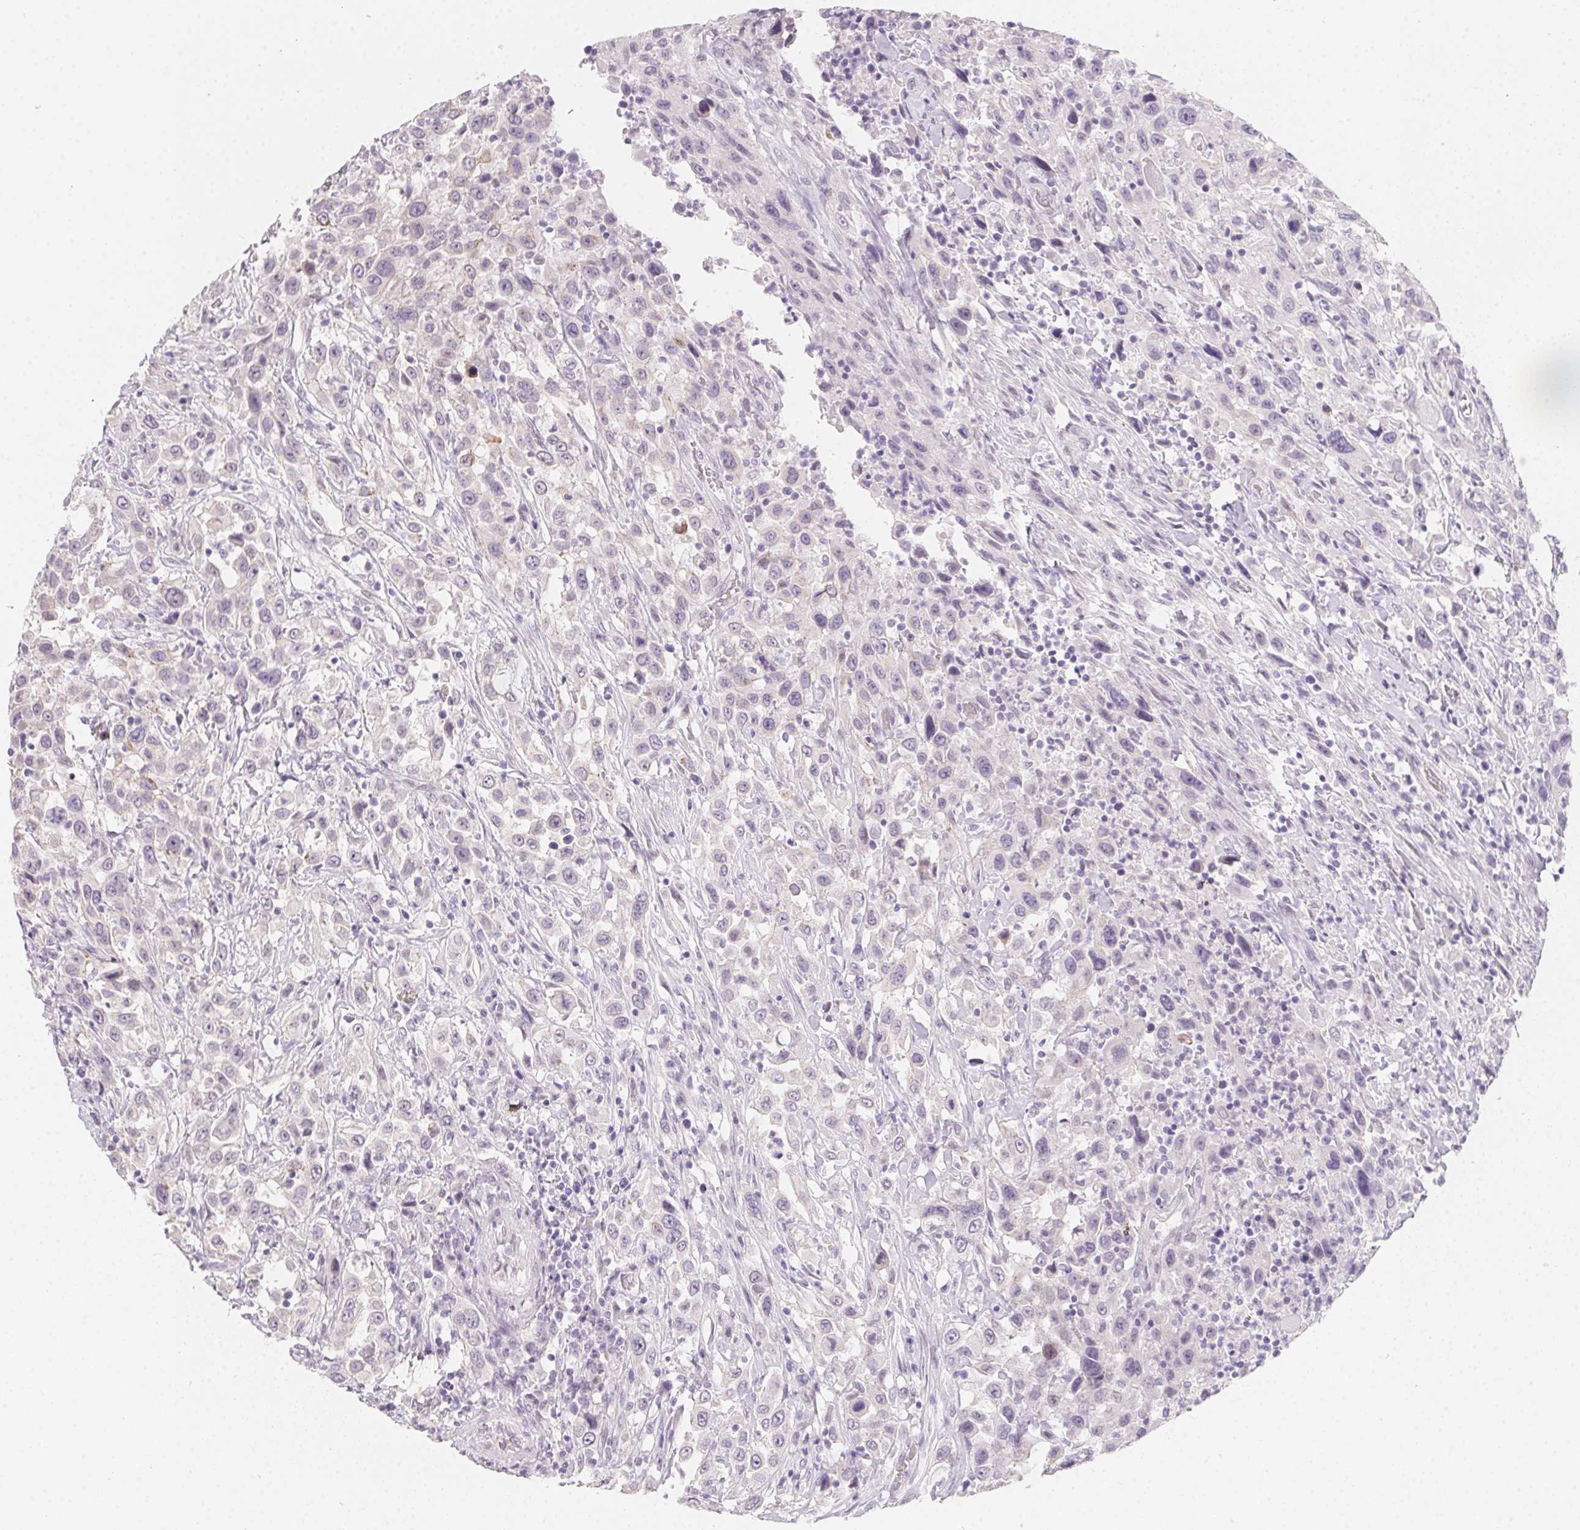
{"staining": {"intensity": "negative", "quantity": "none", "location": "none"}, "tissue": "urothelial cancer", "cell_type": "Tumor cells", "image_type": "cancer", "snomed": [{"axis": "morphology", "description": "Urothelial carcinoma, High grade"}, {"axis": "topography", "description": "Urinary bladder"}], "caption": "There is no significant positivity in tumor cells of urothelial cancer. The staining was performed using DAB (3,3'-diaminobenzidine) to visualize the protein expression in brown, while the nuclei were stained in blue with hematoxylin (Magnification: 20x).", "gene": "MORC1", "patient": {"sex": "male", "age": 61}}